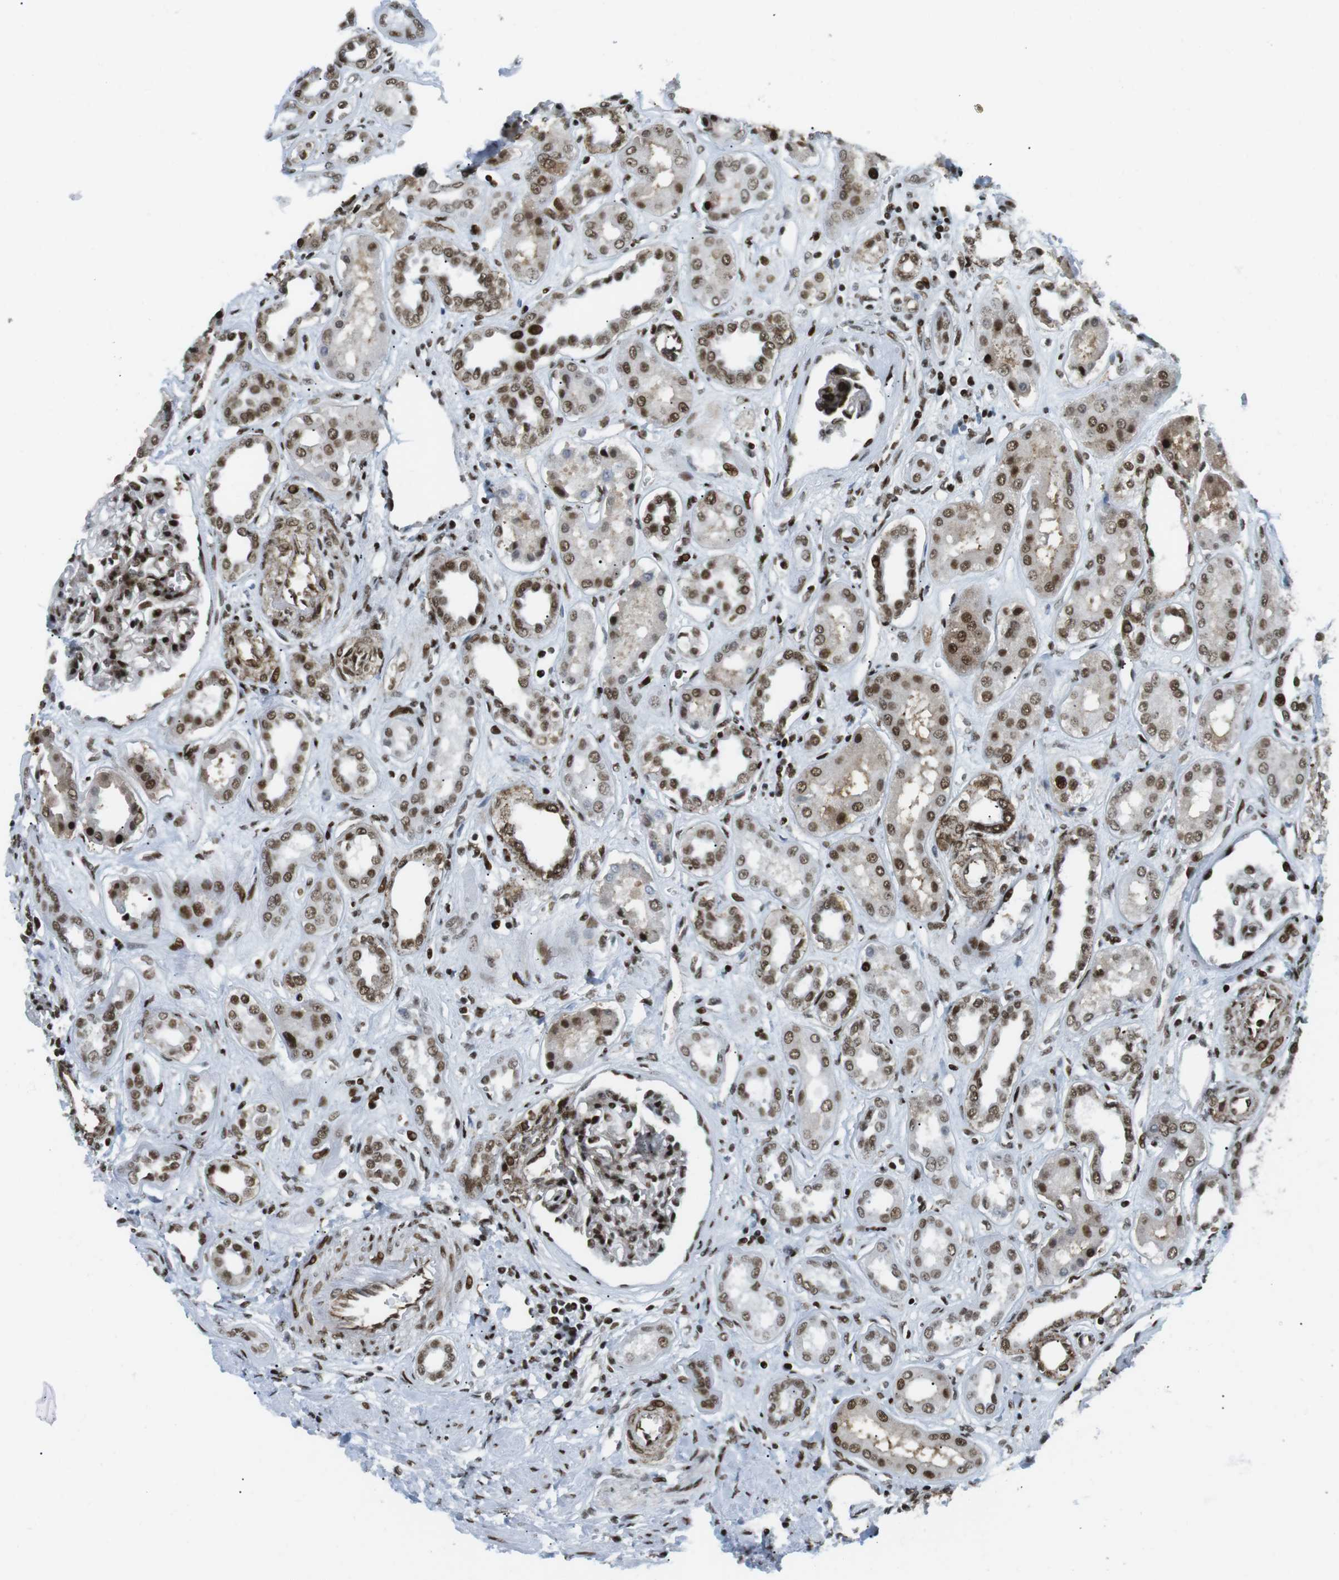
{"staining": {"intensity": "strong", "quantity": ">75%", "location": "nuclear"}, "tissue": "kidney", "cell_type": "Cells in glomeruli", "image_type": "normal", "snomed": [{"axis": "morphology", "description": "Normal tissue, NOS"}, {"axis": "topography", "description": "Kidney"}], "caption": "Brown immunohistochemical staining in normal human kidney demonstrates strong nuclear expression in about >75% of cells in glomeruli.", "gene": "ARID1A", "patient": {"sex": "male", "age": 59}}